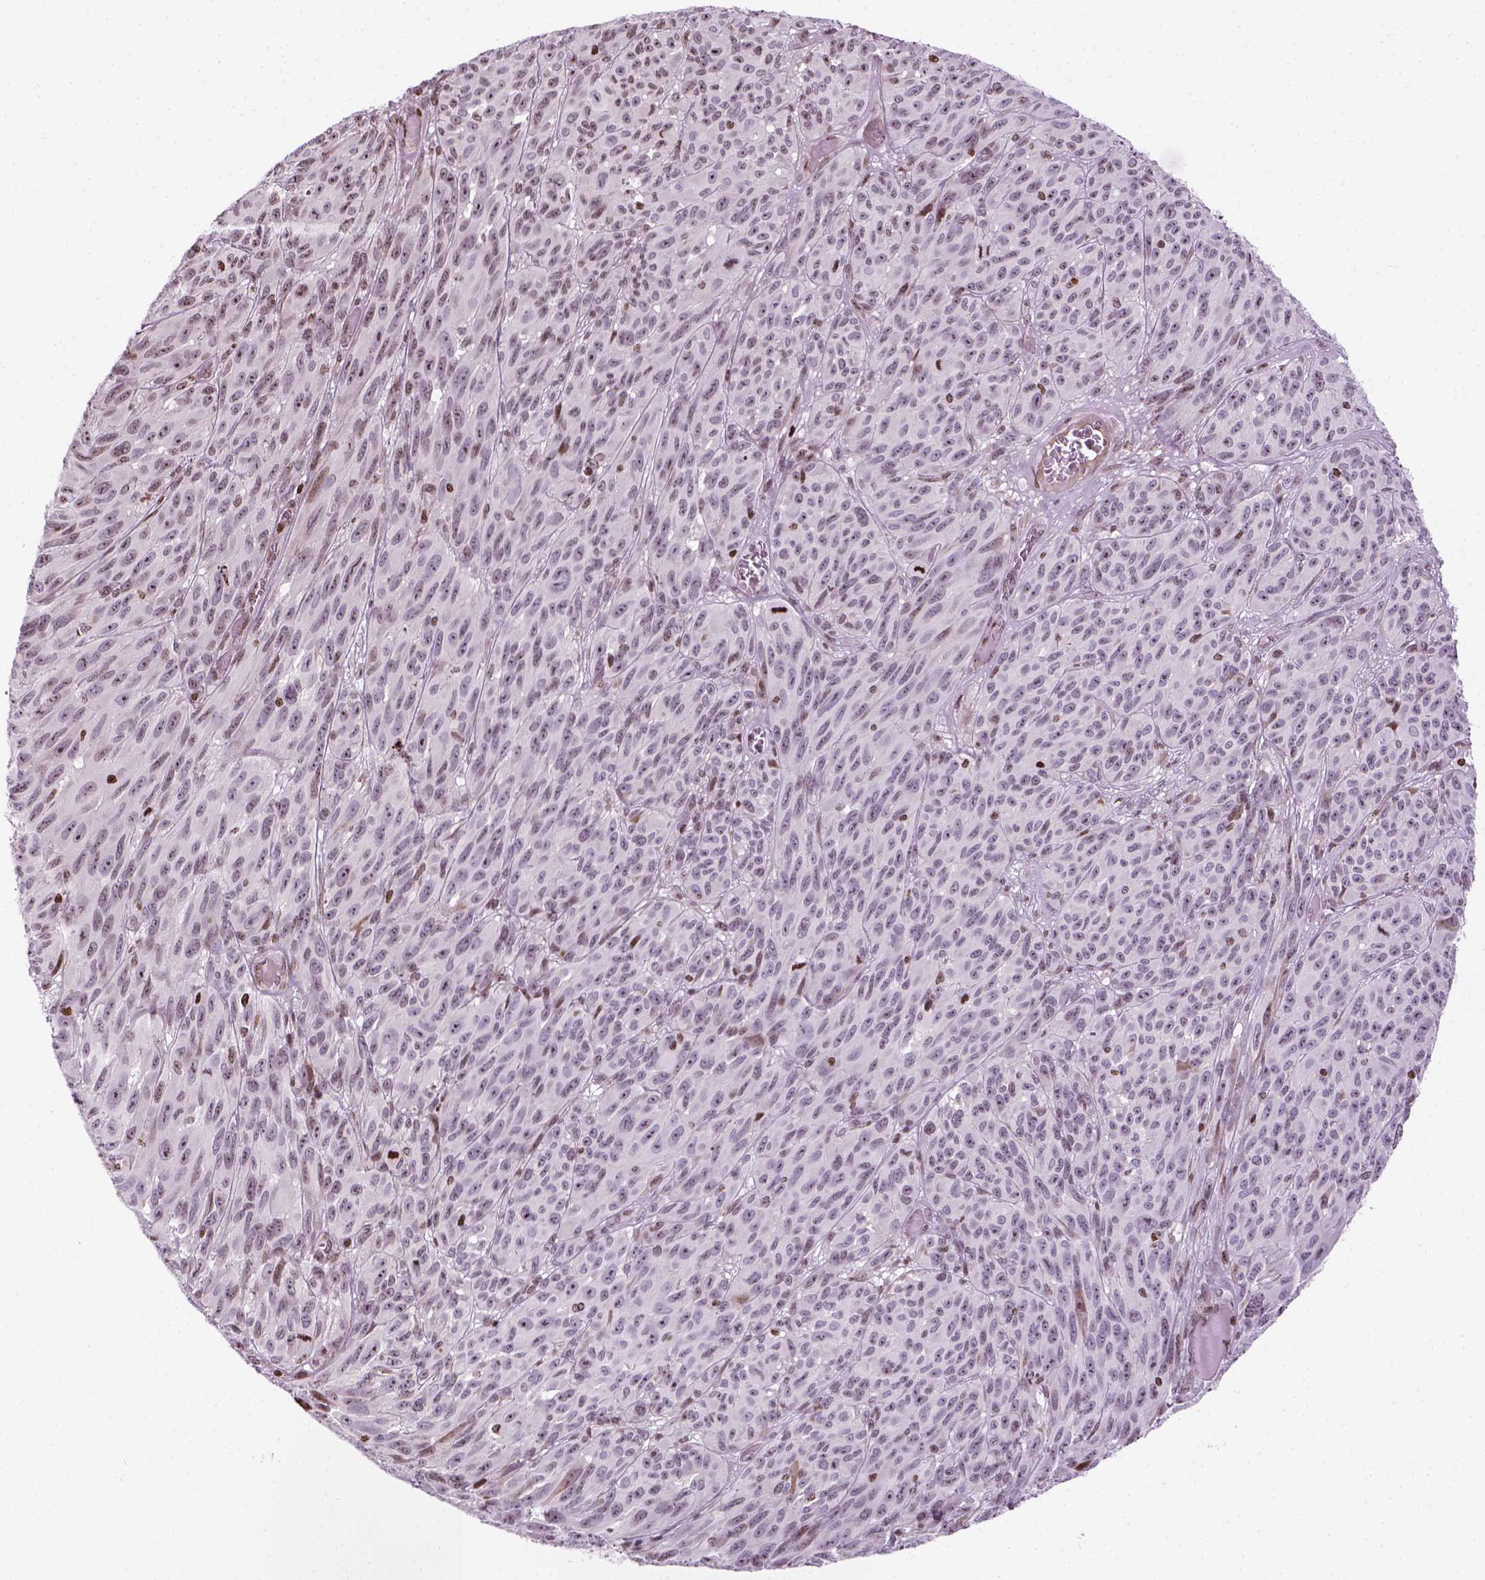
{"staining": {"intensity": "weak", "quantity": "<25%", "location": "nuclear"}, "tissue": "melanoma", "cell_type": "Tumor cells", "image_type": "cancer", "snomed": [{"axis": "morphology", "description": "Malignant melanoma, NOS"}, {"axis": "topography", "description": "Vulva, labia, clitoris and Bartholin´s gland, NO"}], "caption": "DAB (3,3'-diaminobenzidine) immunohistochemical staining of human malignant melanoma exhibits no significant positivity in tumor cells.", "gene": "PIP4K2A", "patient": {"sex": "female", "age": 75}}